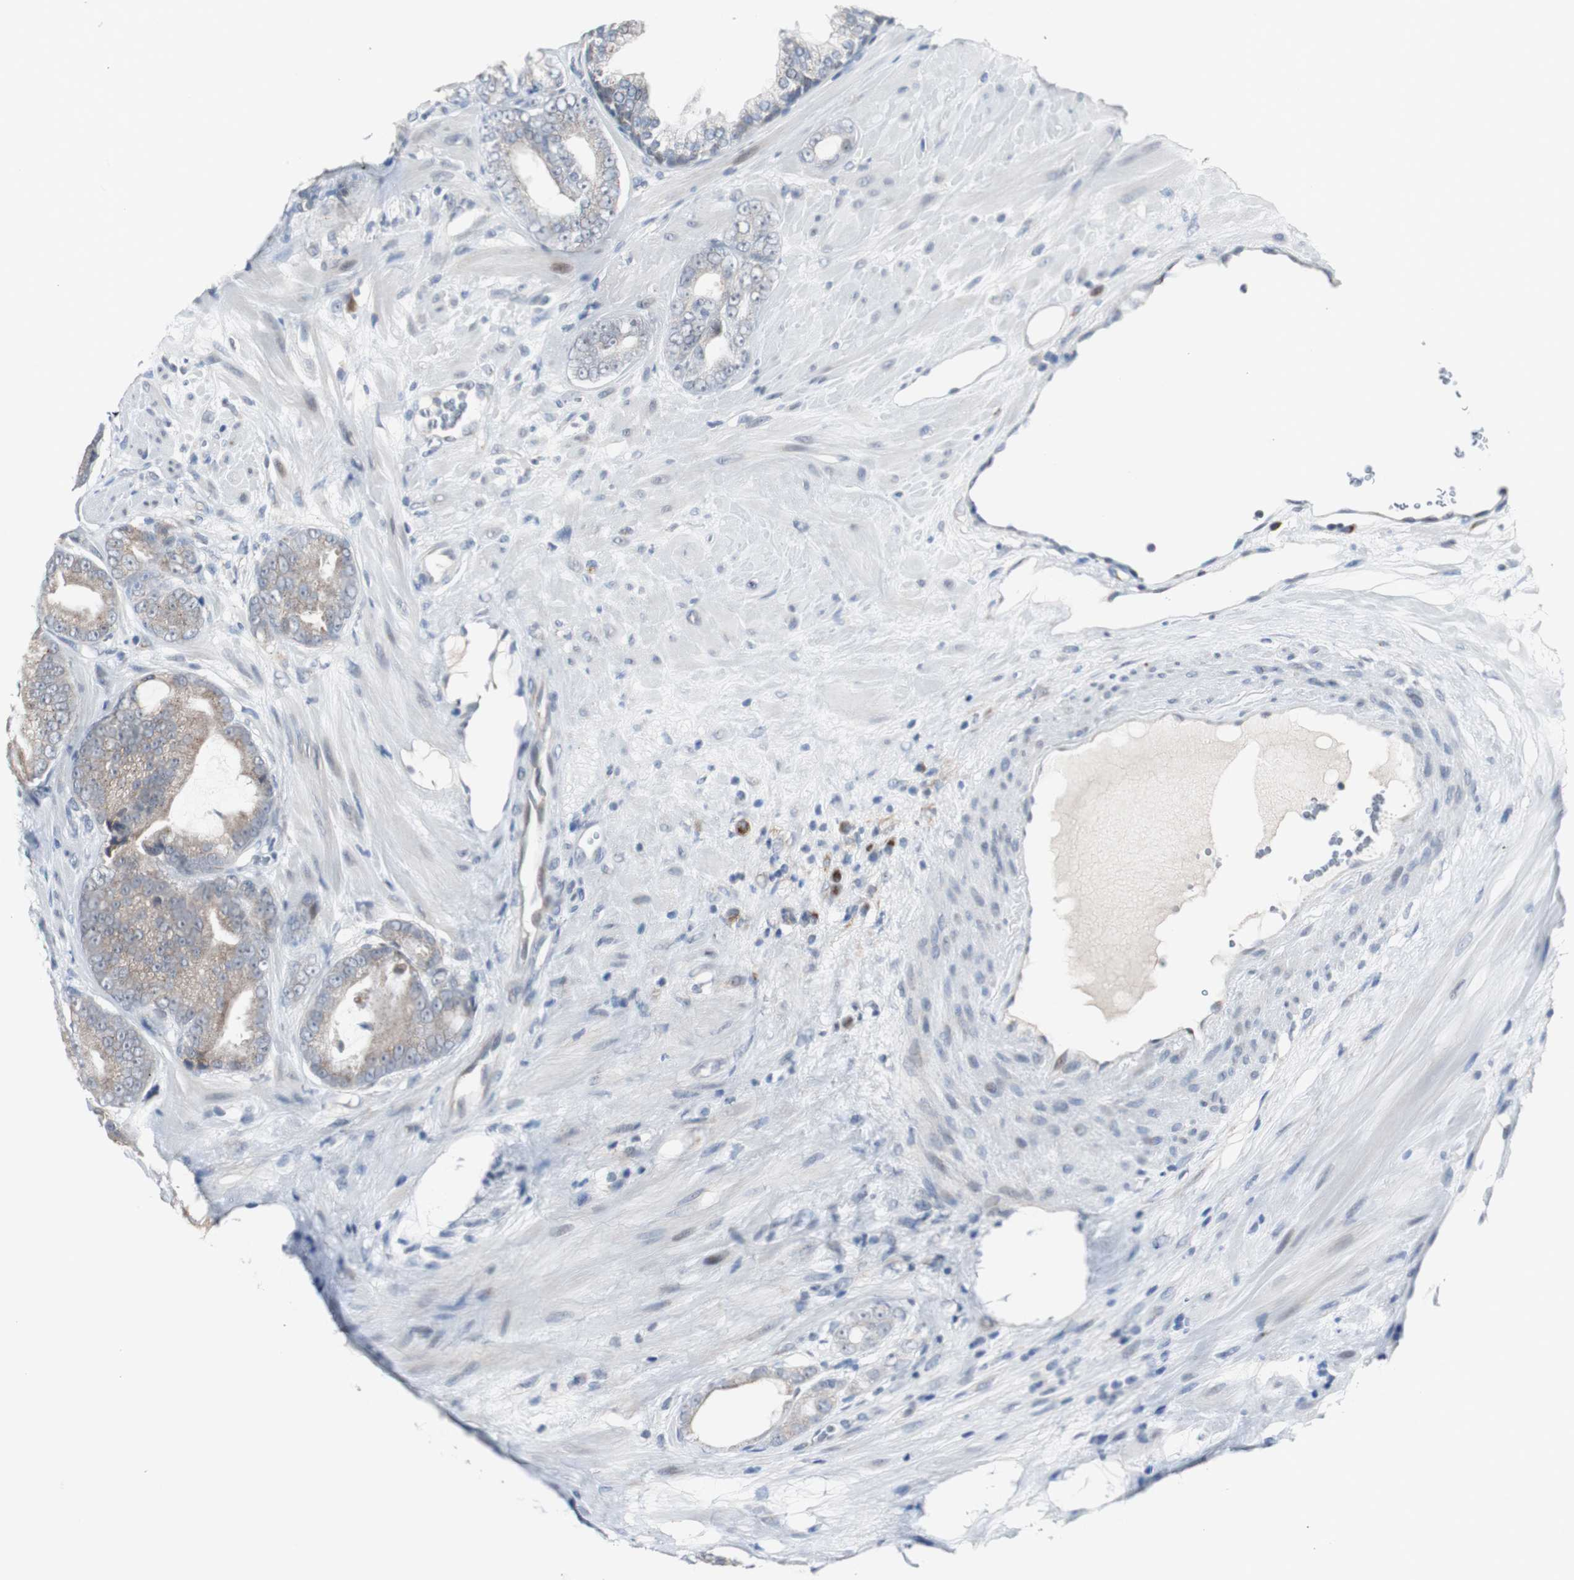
{"staining": {"intensity": "moderate", "quantity": "<25%", "location": "cytoplasmic/membranous"}, "tissue": "prostate cancer", "cell_type": "Tumor cells", "image_type": "cancer", "snomed": [{"axis": "morphology", "description": "Adenocarcinoma, Low grade"}, {"axis": "topography", "description": "Prostate"}], "caption": "Immunohistochemistry (IHC) histopathology image of prostate adenocarcinoma (low-grade) stained for a protein (brown), which exhibits low levels of moderate cytoplasmic/membranous positivity in approximately <25% of tumor cells.", "gene": "SOX30", "patient": {"sex": "male", "age": 58}}